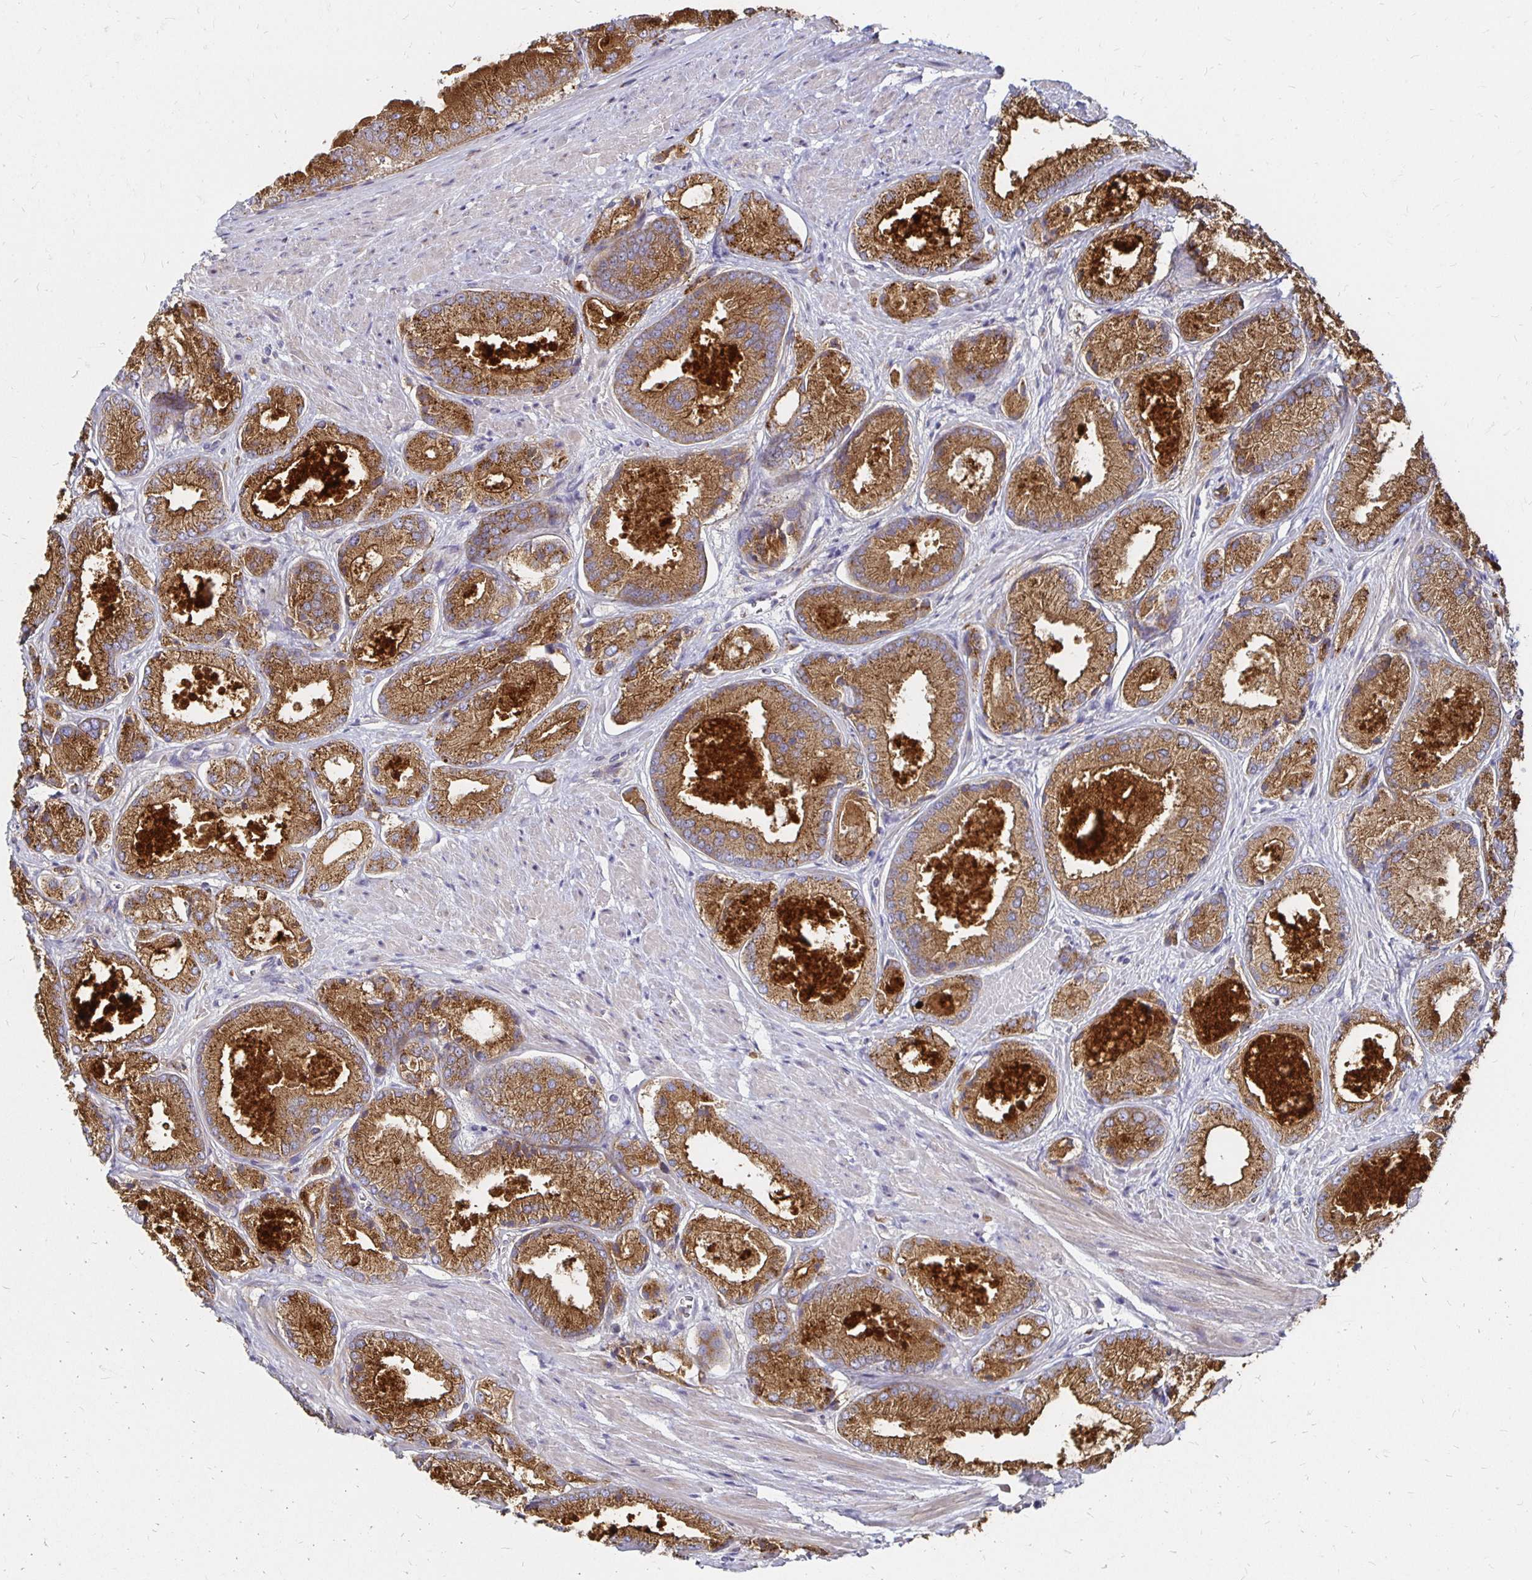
{"staining": {"intensity": "moderate", "quantity": ">75%", "location": "cytoplasmic/membranous"}, "tissue": "prostate cancer", "cell_type": "Tumor cells", "image_type": "cancer", "snomed": [{"axis": "morphology", "description": "Adenocarcinoma, High grade"}, {"axis": "topography", "description": "Prostate"}], "caption": "Moderate cytoplasmic/membranous positivity is appreciated in approximately >75% of tumor cells in adenocarcinoma (high-grade) (prostate).", "gene": "NCSTN", "patient": {"sex": "male", "age": 68}}